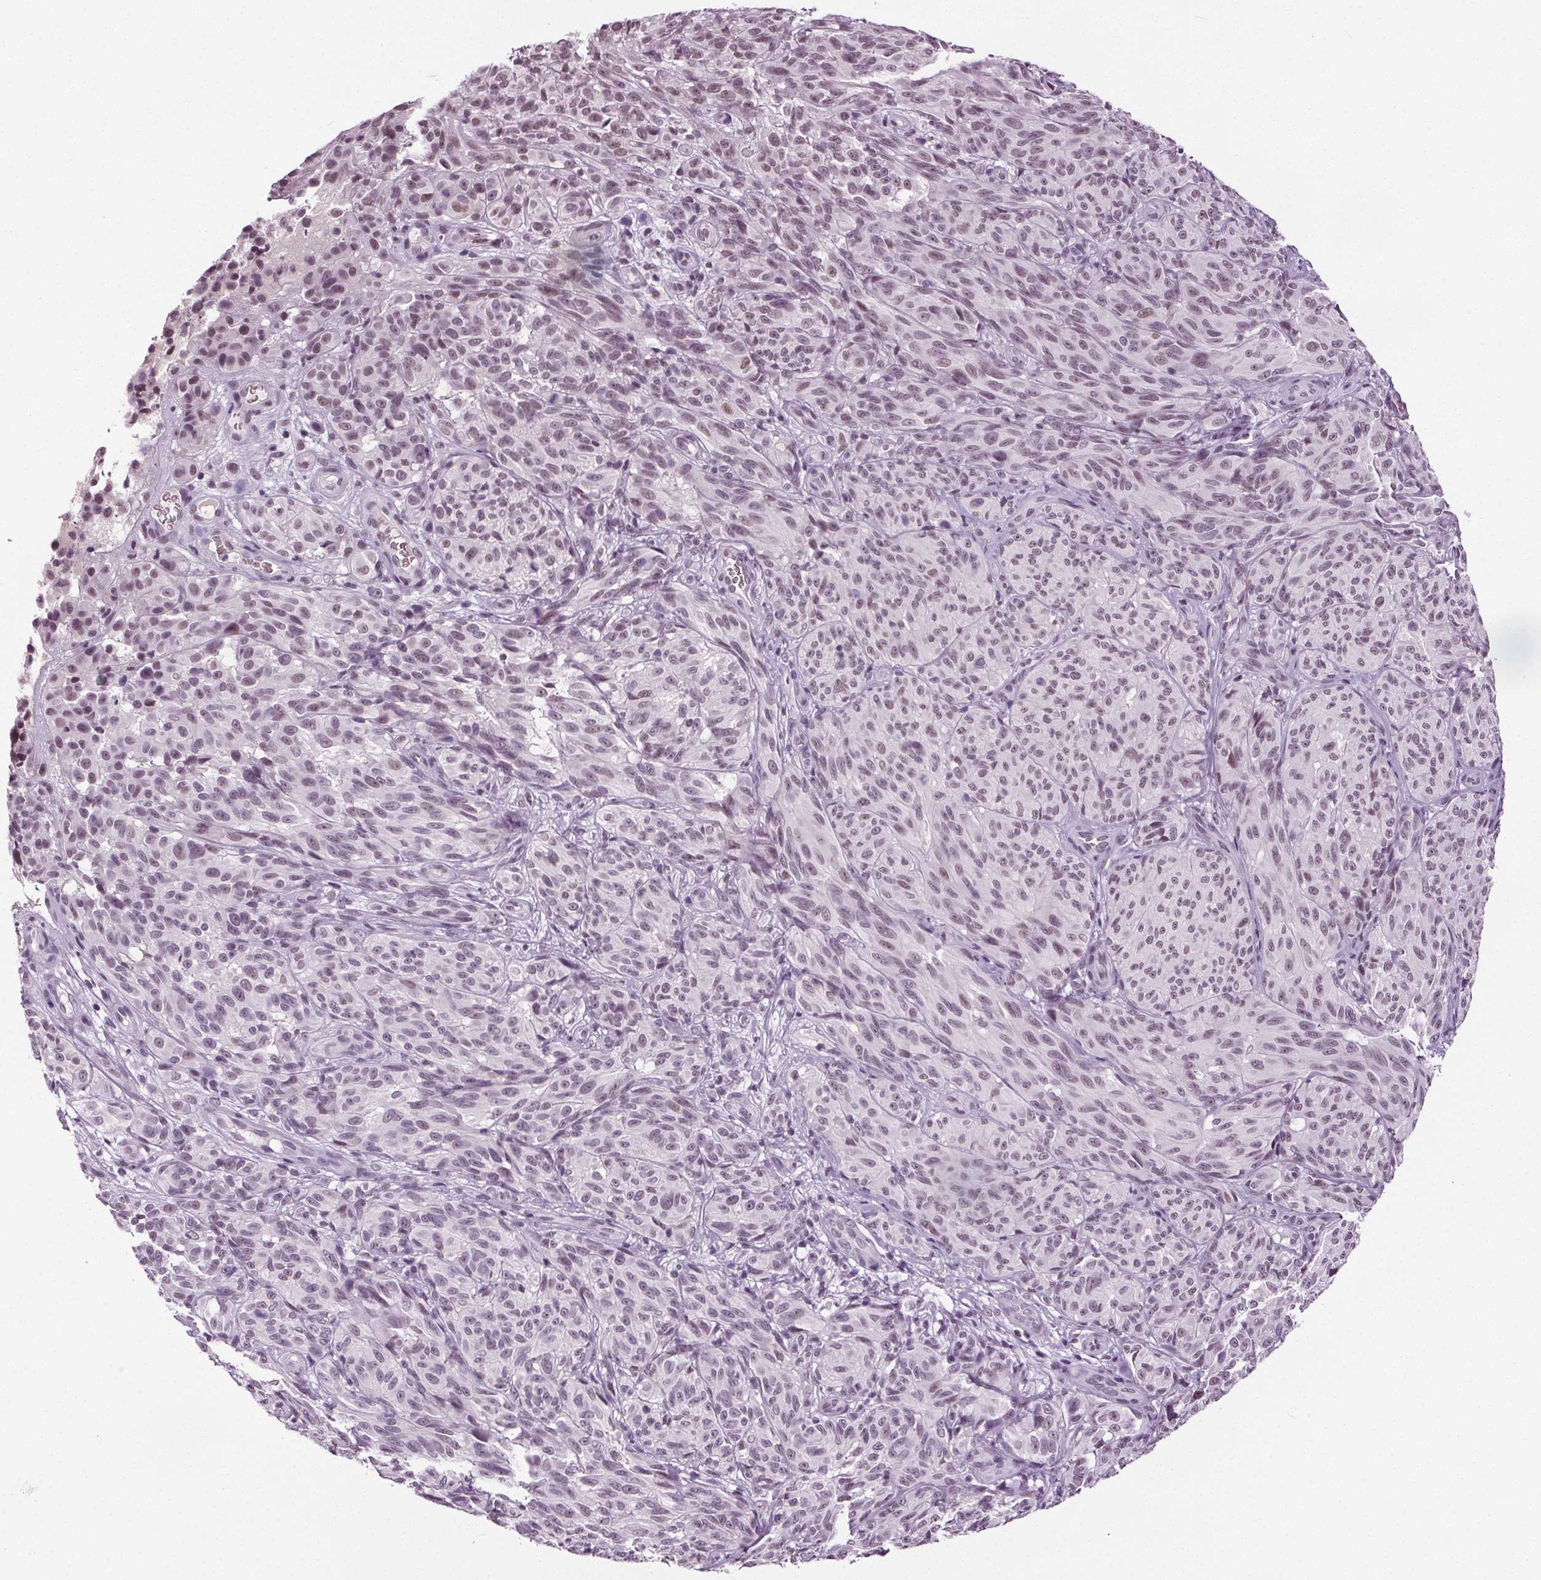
{"staining": {"intensity": "weak", "quantity": "25%-75%", "location": "nuclear"}, "tissue": "melanoma", "cell_type": "Tumor cells", "image_type": "cancer", "snomed": [{"axis": "morphology", "description": "Malignant melanoma, NOS"}, {"axis": "topography", "description": "Skin"}], "caption": "Immunohistochemistry (IHC) (DAB) staining of malignant melanoma exhibits weak nuclear protein positivity in approximately 25%-75% of tumor cells. (Brightfield microscopy of DAB IHC at high magnification).", "gene": "IWS1", "patient": {"sex": "female", "age": 85}}